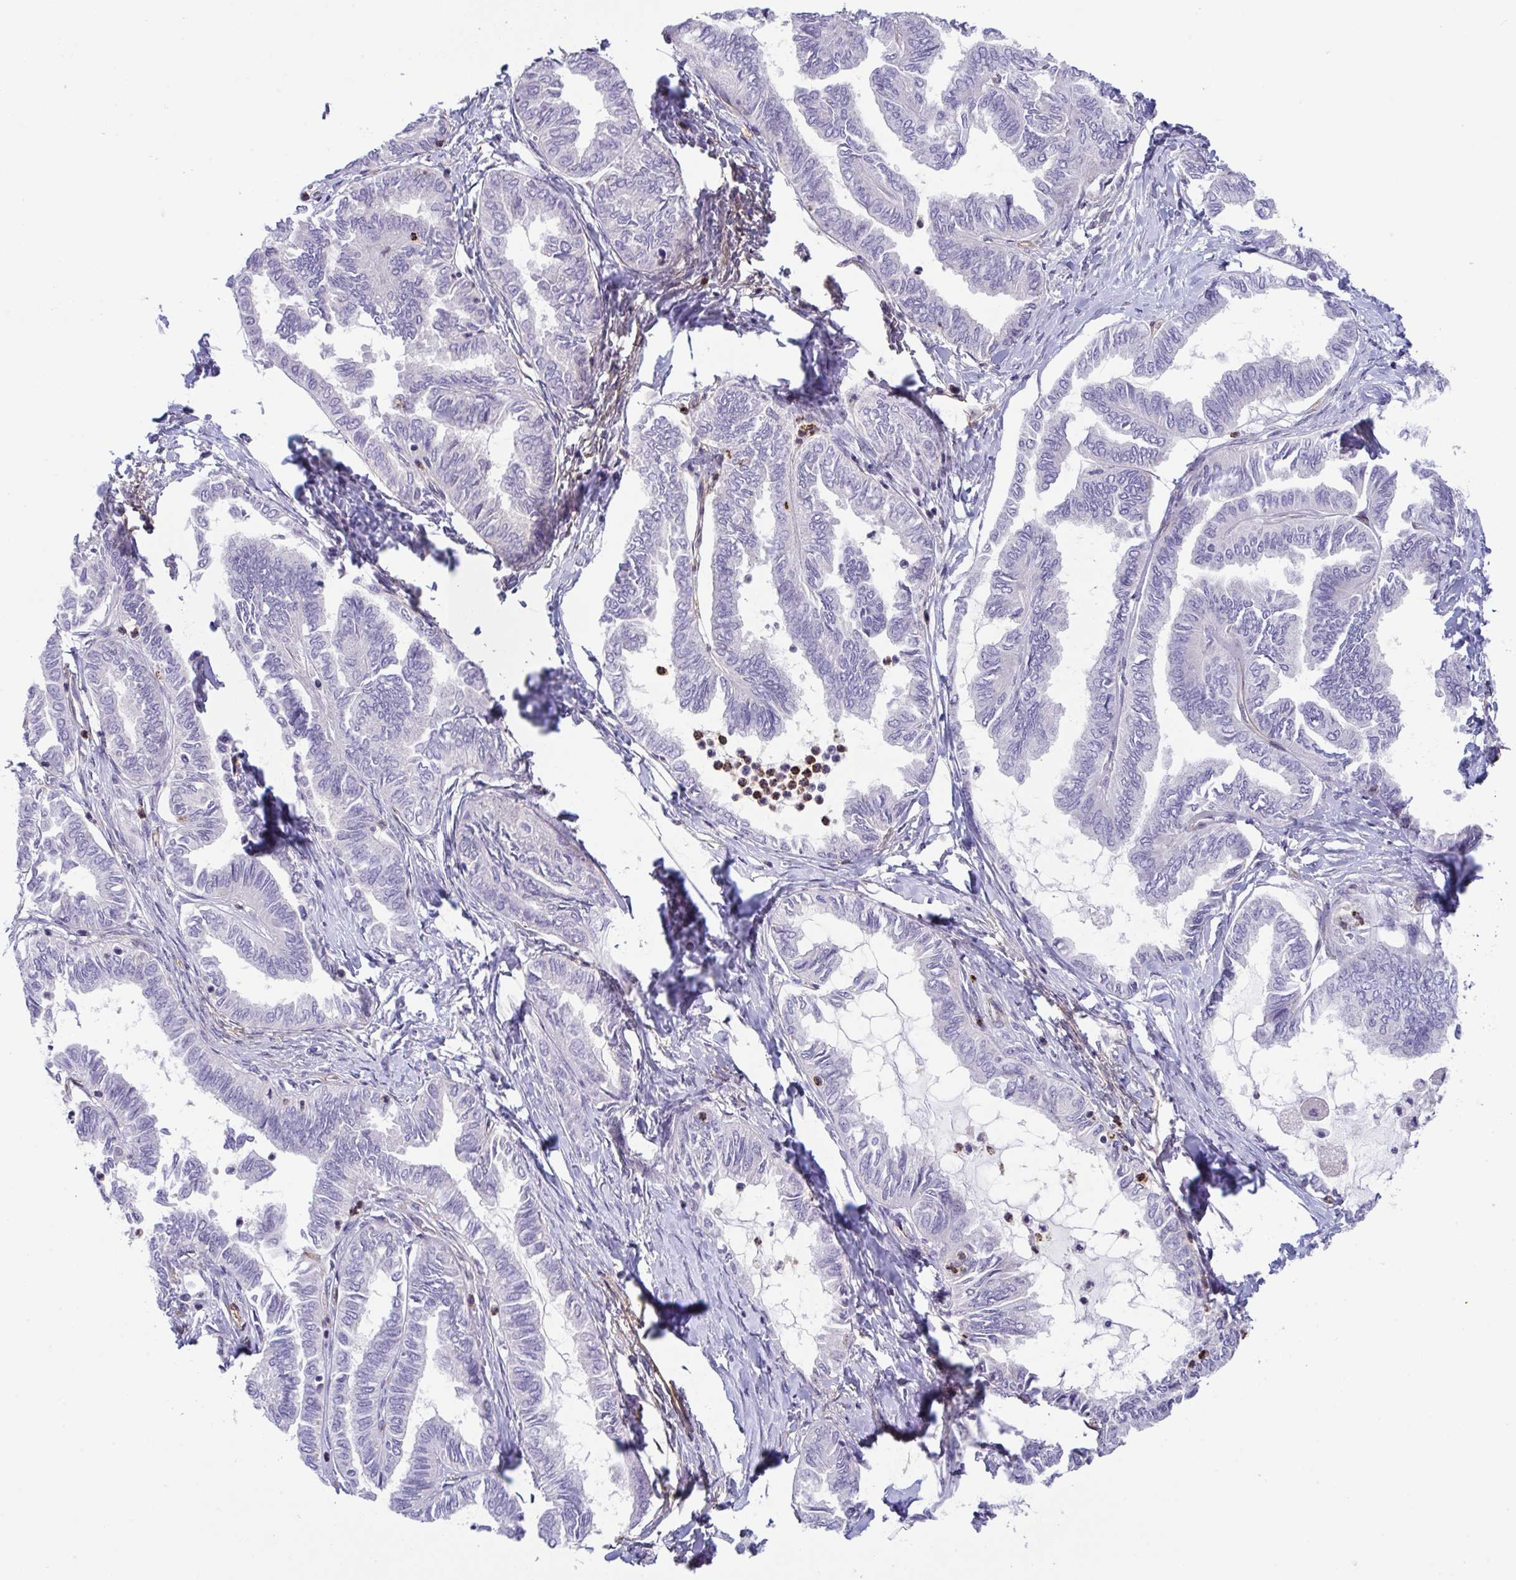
{"staining": {"intensity": "negative", "quantity": "none", "location": "none"}, "tissue": "ovarian cancer", "cell_type": "Tumor cells", "image_type": "cancer", "snomed": [{"axis": "morphology", "description": "Carcinoma, endometroid"}, {"axis": "topography", "description": "Ovary"}], "caption": "A high-resolution micrograph shows immunohistochemistry (IHC) staining of ovarian cancer, which exhibits no significant positivity in tumor cells.", "gene": "RHOXF1", "patient": {"sex": "female", "age": 70}}